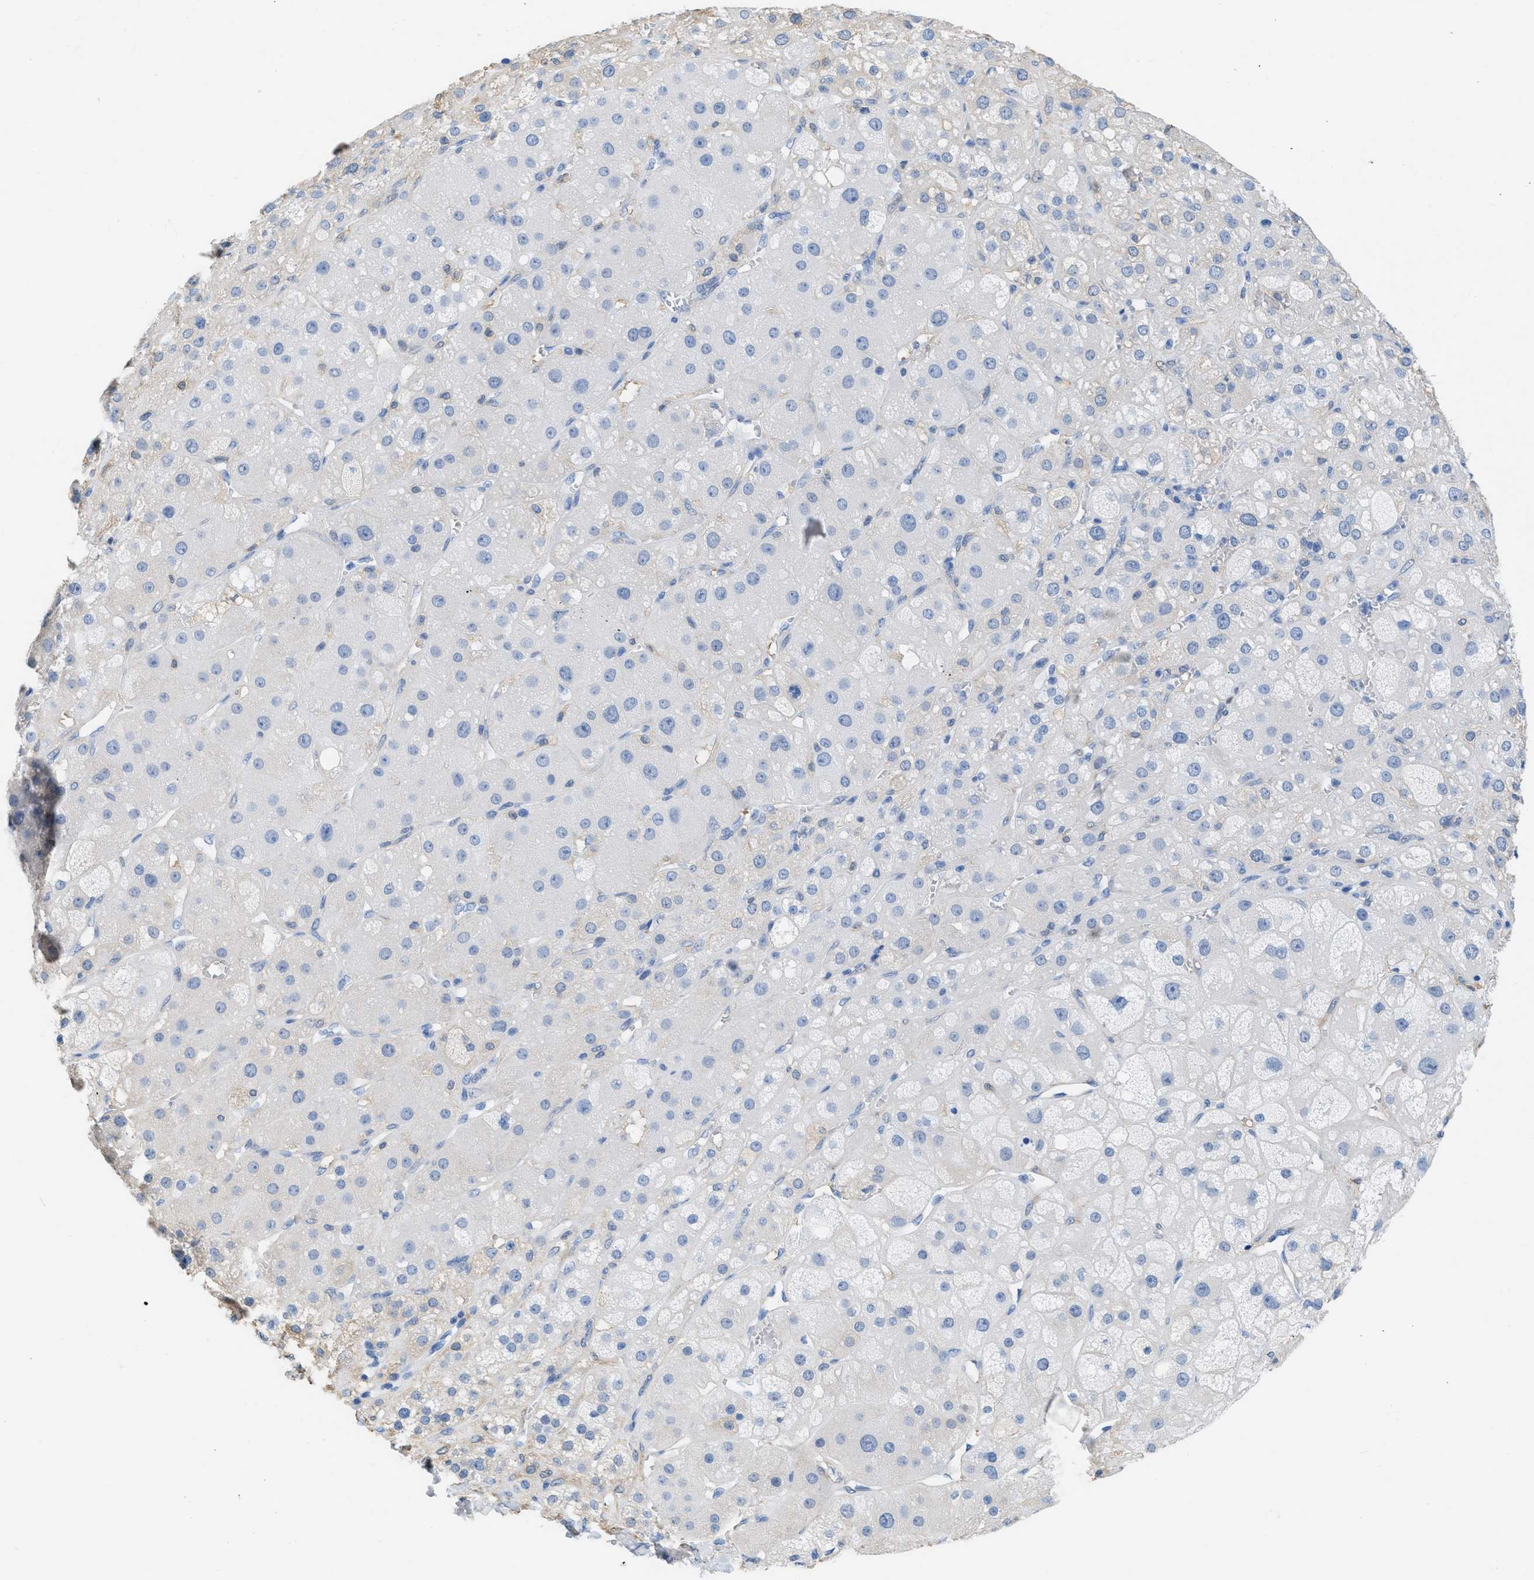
{"staining": {"intensity": "weak", "quantity": "<25%", "location": "cytoplasmic/membranous"}, "tissue": "adrenal gland", "cell_type": "Glandular cells", "image_type": "normal", "snomed": [{"axis": "morphology", "description": "Normal tissue, NOS"}, {"axis": "topography", "description": "Adrenal gland"}], "caption": "Immunohistochemistry (IHC) micrograph of unremarkable adrenal gland: adrenal gland stained with DAB exhibits no significant protein expression in glandular cells. The staining is performed using DAB (3,3'-diaminobenzidine) brown chromogen with nuclei counter-stained in using hematoxylin.", "gene": "ASGR1", "patient": {"sex": "female", "age": 47}}